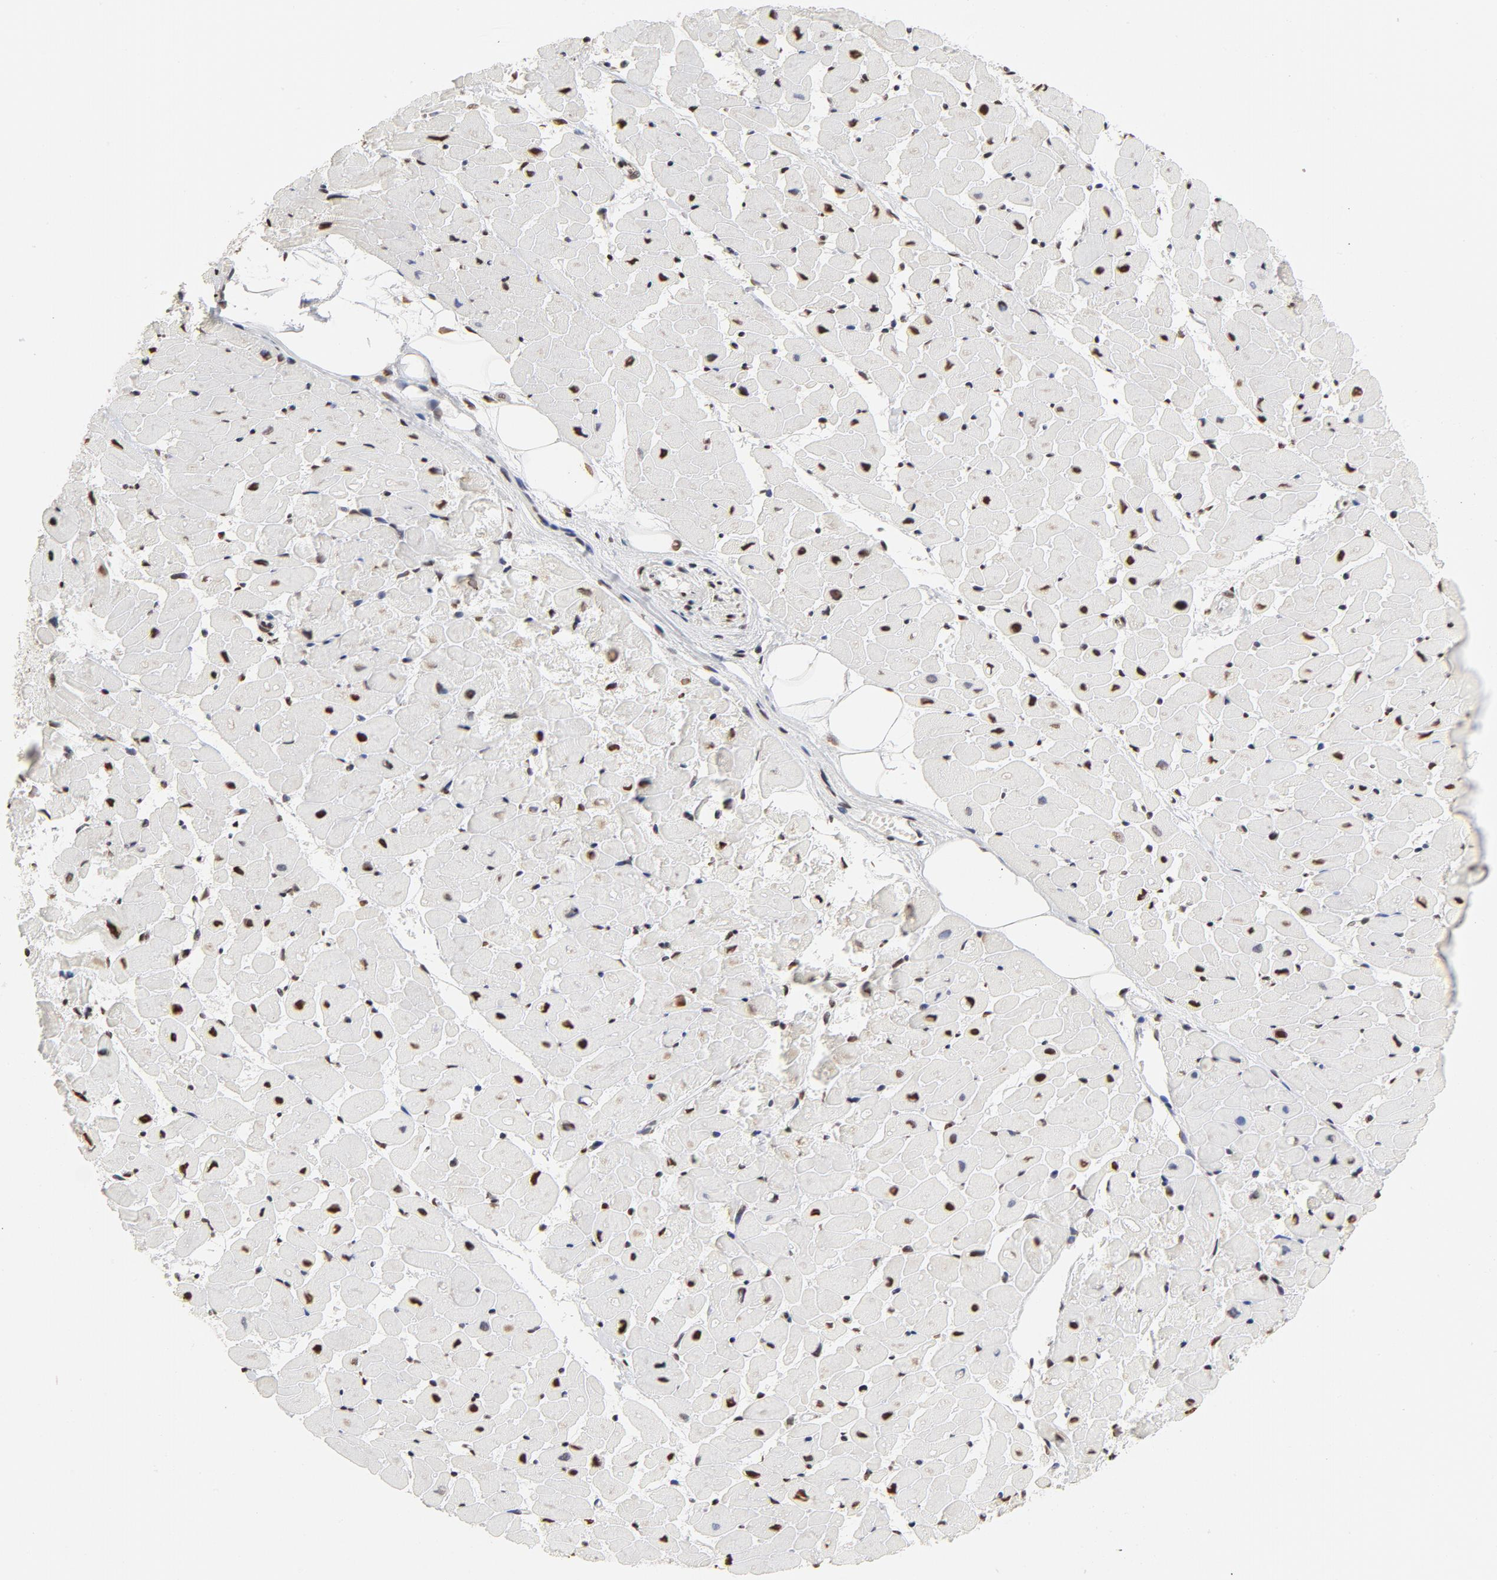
{"staining": {"intensity": "strong", "quantity": ">75%", "location": "nuclear"}, "tissue": "heart muscle", "cell_type": "Cardiomyocytes", "image_type": "normal", "snomed": [{"axis": "morphology", "description": "Normal tissue, NOS"}, {"axis": "topography", "description": "Heart"}], "caption": "An image of human heart muscle stained for a protein displays strong nuclear brown staining in cardiomyocytes. Ihc stains the protein of interest in brown and the nuclei are stained blue.", "gene": "TP53BP1", "patient": {"sex": "female", "age": 19}}